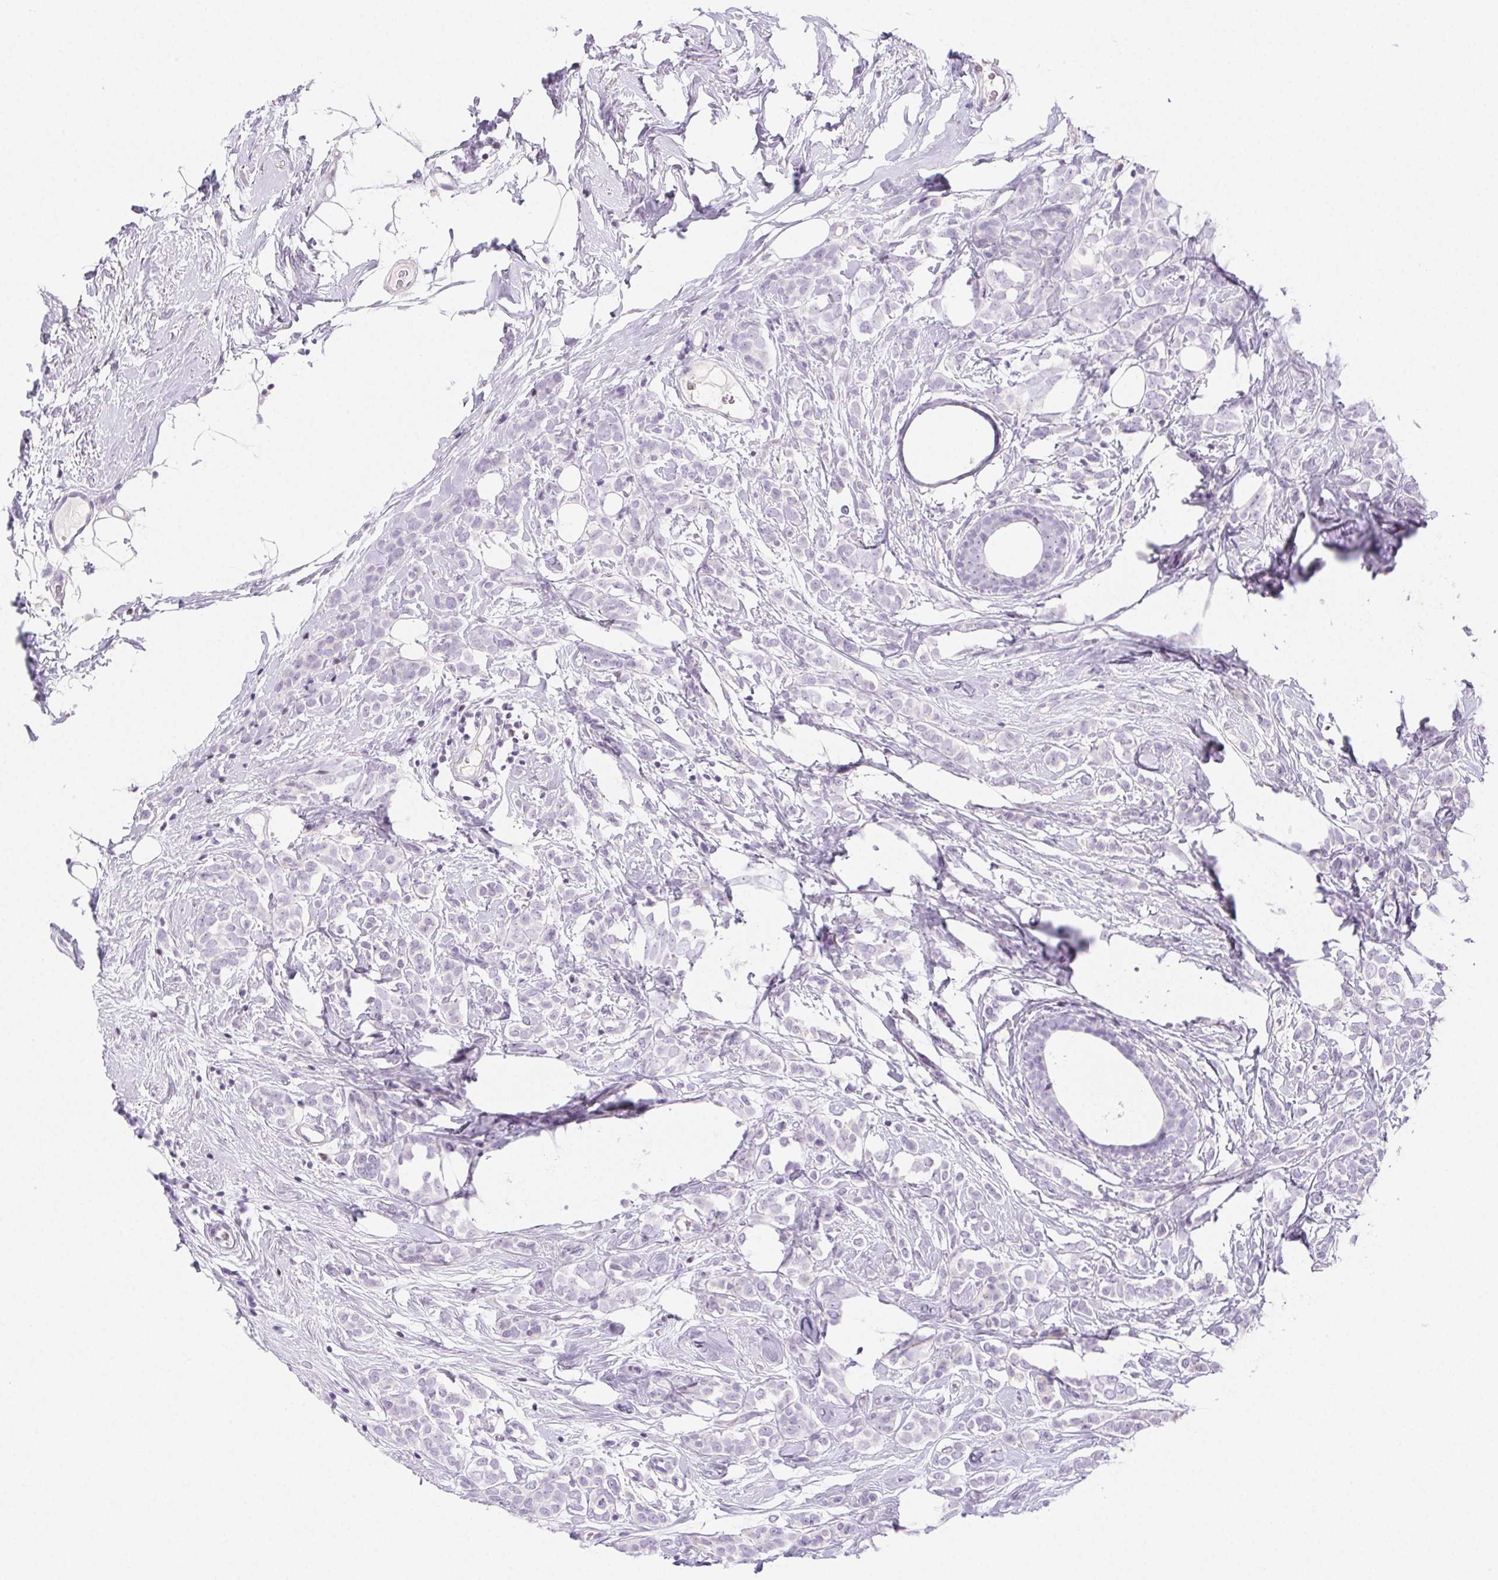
{"staining": {"intensity": "negative", "quantity": "none", "location": "none"}, "tissue": "breast cancer", "cell_type": "Tumor cells", "image_type": "cancer", "snomed": [{"axis": "morphology", "description": "Lobular carcinoma"}, {"axis": "topography", "description": "Breast"}], "caption": "Immunohistochemistry of breast cancer (lobular carcinoma) reveals no staining in tumor cells.", "gene": "BEND2", "patient": {"sex": "female", "age": 49}}